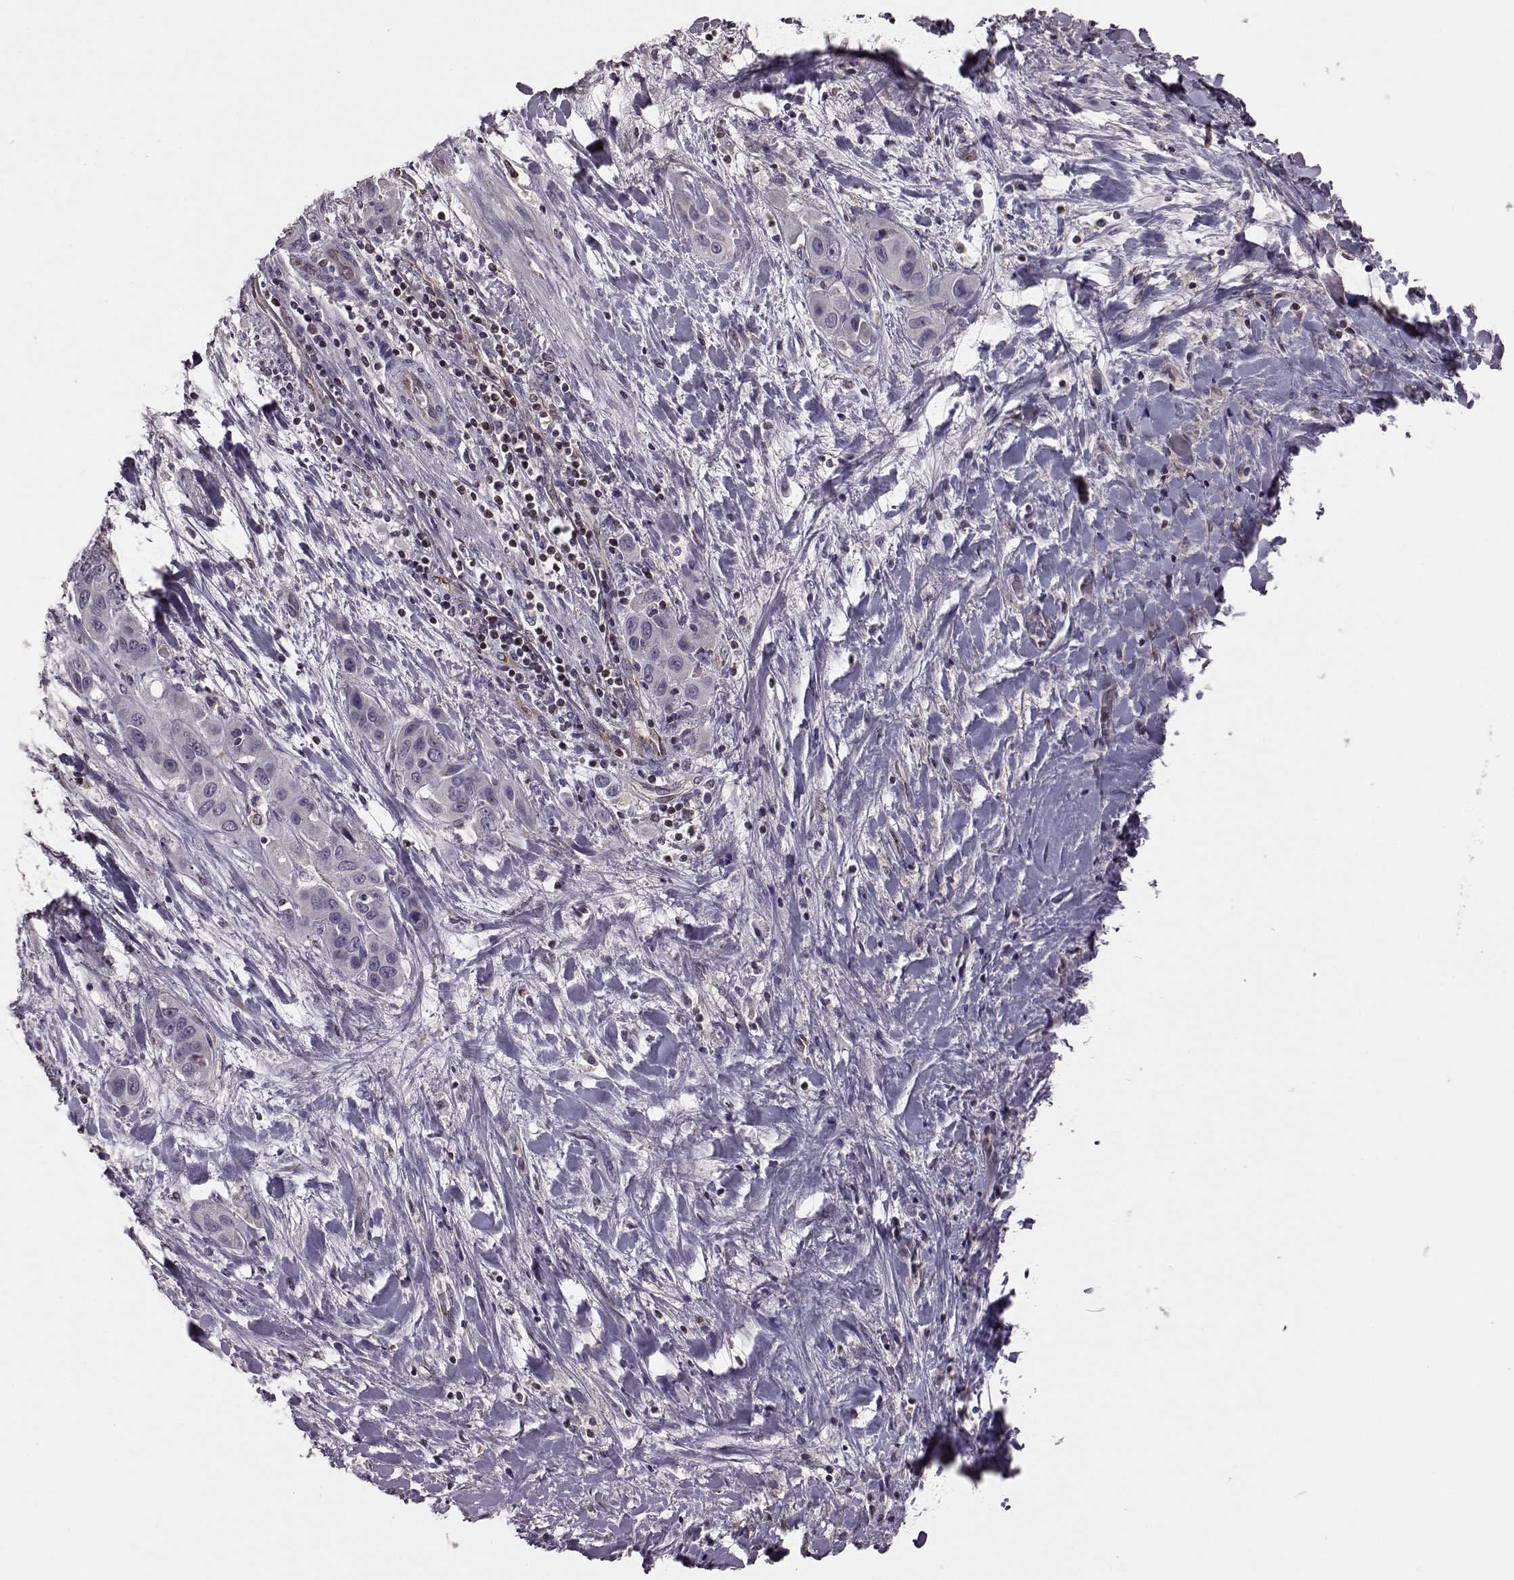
{"staining": {"intensity": "negative", "quantity": "none", "location": "none"}, "tissue": "liver cancer", "cell_type": "Tumor cells", "image_type": "cancer", "snomed": [{"axis": "morphology", "description": "Cholangiocarcinoma"}, {"axis": "topography", "description": "Liver"}], "caption": "Liver cancer (cholangiocarcinoma) was stained to show a protein in brown. There is no significant staining in tumor cells. (Stains: DAB immunohistochemistry with hematoxylin counter stain, Microscopy: brightfield microscopy at high magnification).", "gene": "CDC42SE1", "patient": {"sex": "female", "age": 52}}